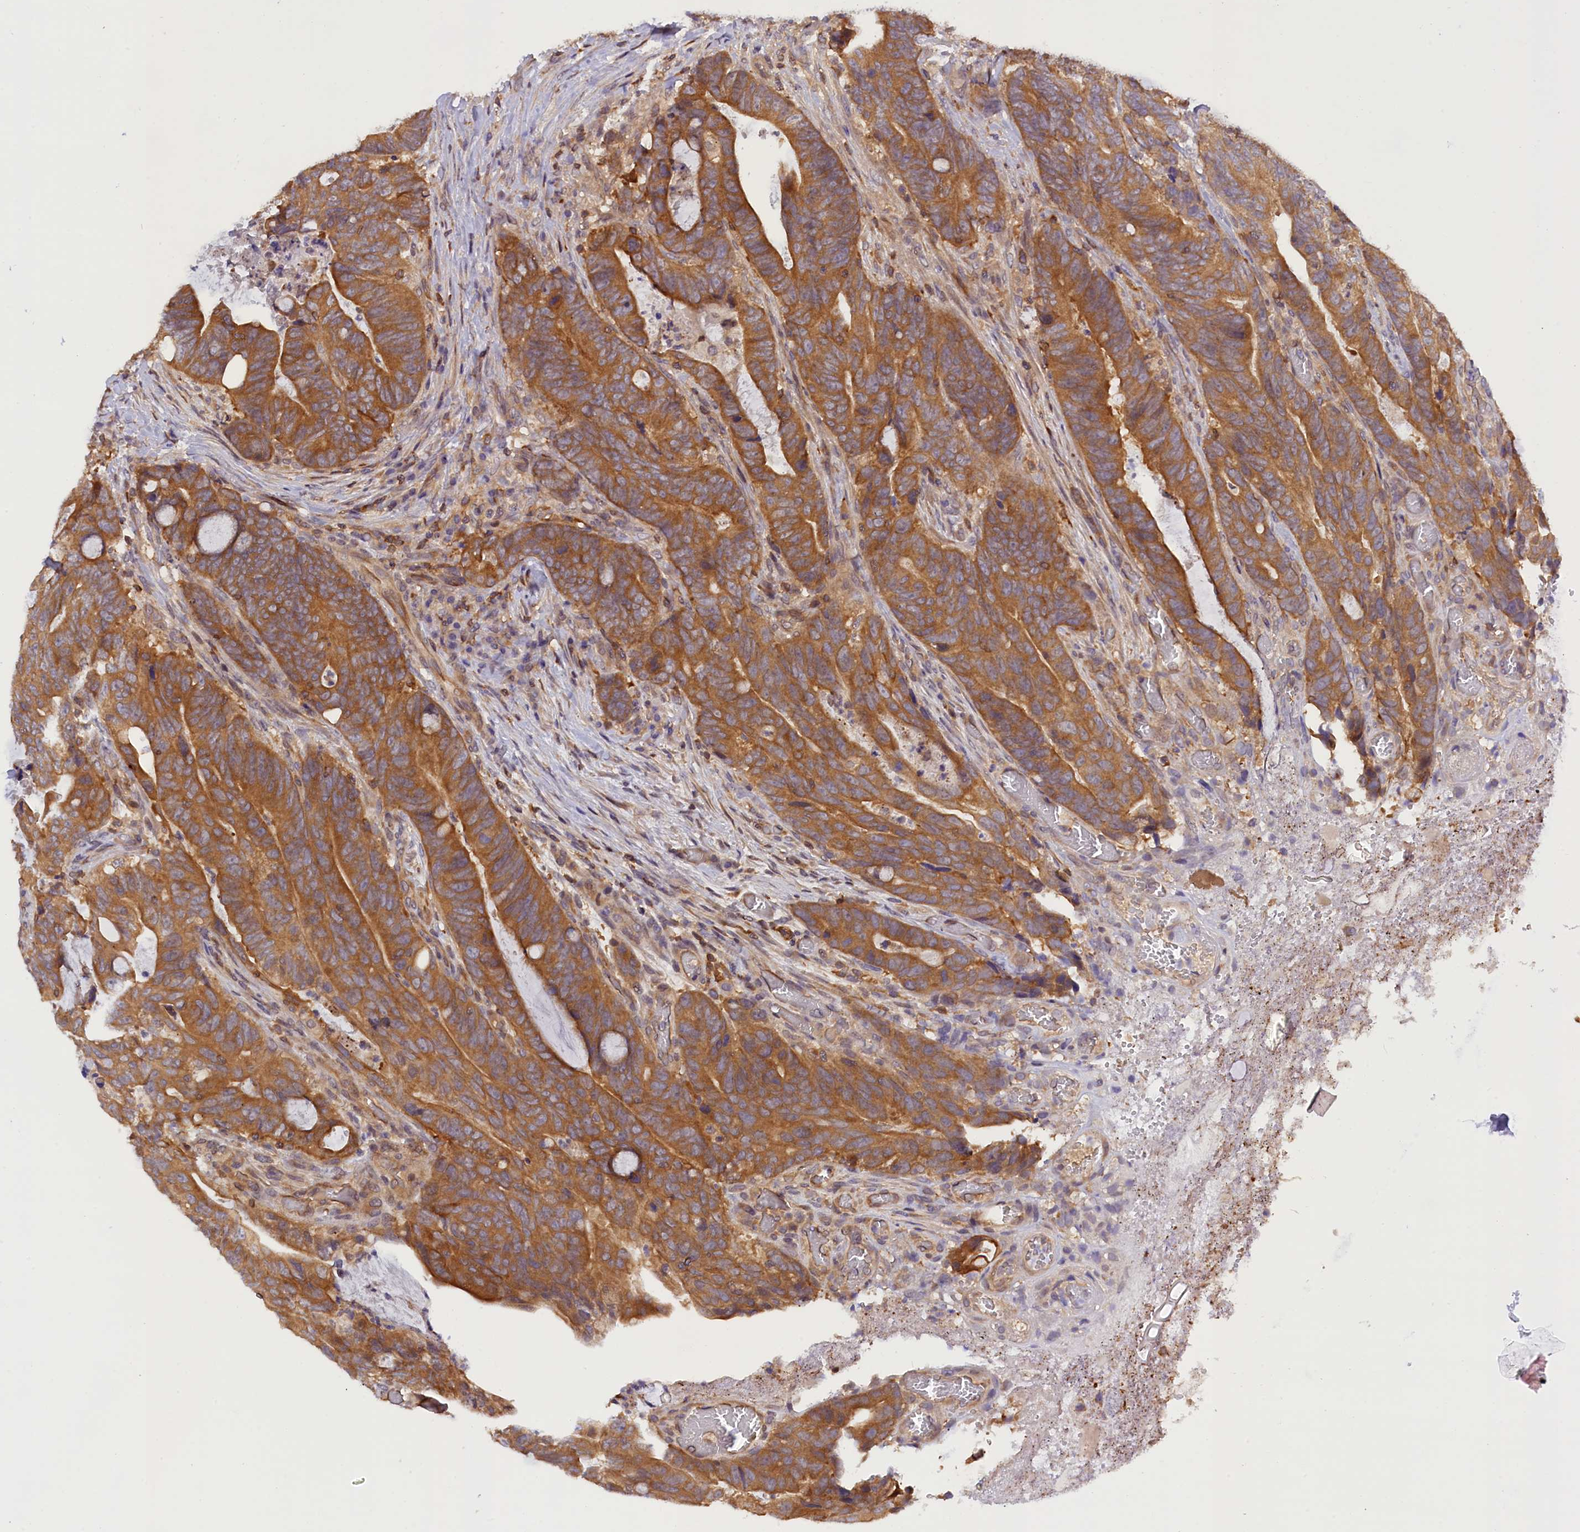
{"staining": {"intensity": "moderate", "quantity": ">75%", "location": "cytoplasmic/membranous"}, "tissue": "colorectal cancer", "cell_type": "Tumor cells", "image_type": "cancer", "snomed": [{"axis": "morphology", "description": "Adenocarcinoma, NOS"}, {"axis": "topography", "description": "Colon"}], "caption": "Immunohistochemical staining of human colorectal cancer (adenocarcinoma) demonstrates medium levels of moderate cytoplasmic/membranous protein staining in about >75% of tumor cells.", "gene": "TBCB", "patient": {"sex": "female", "age": 82}}